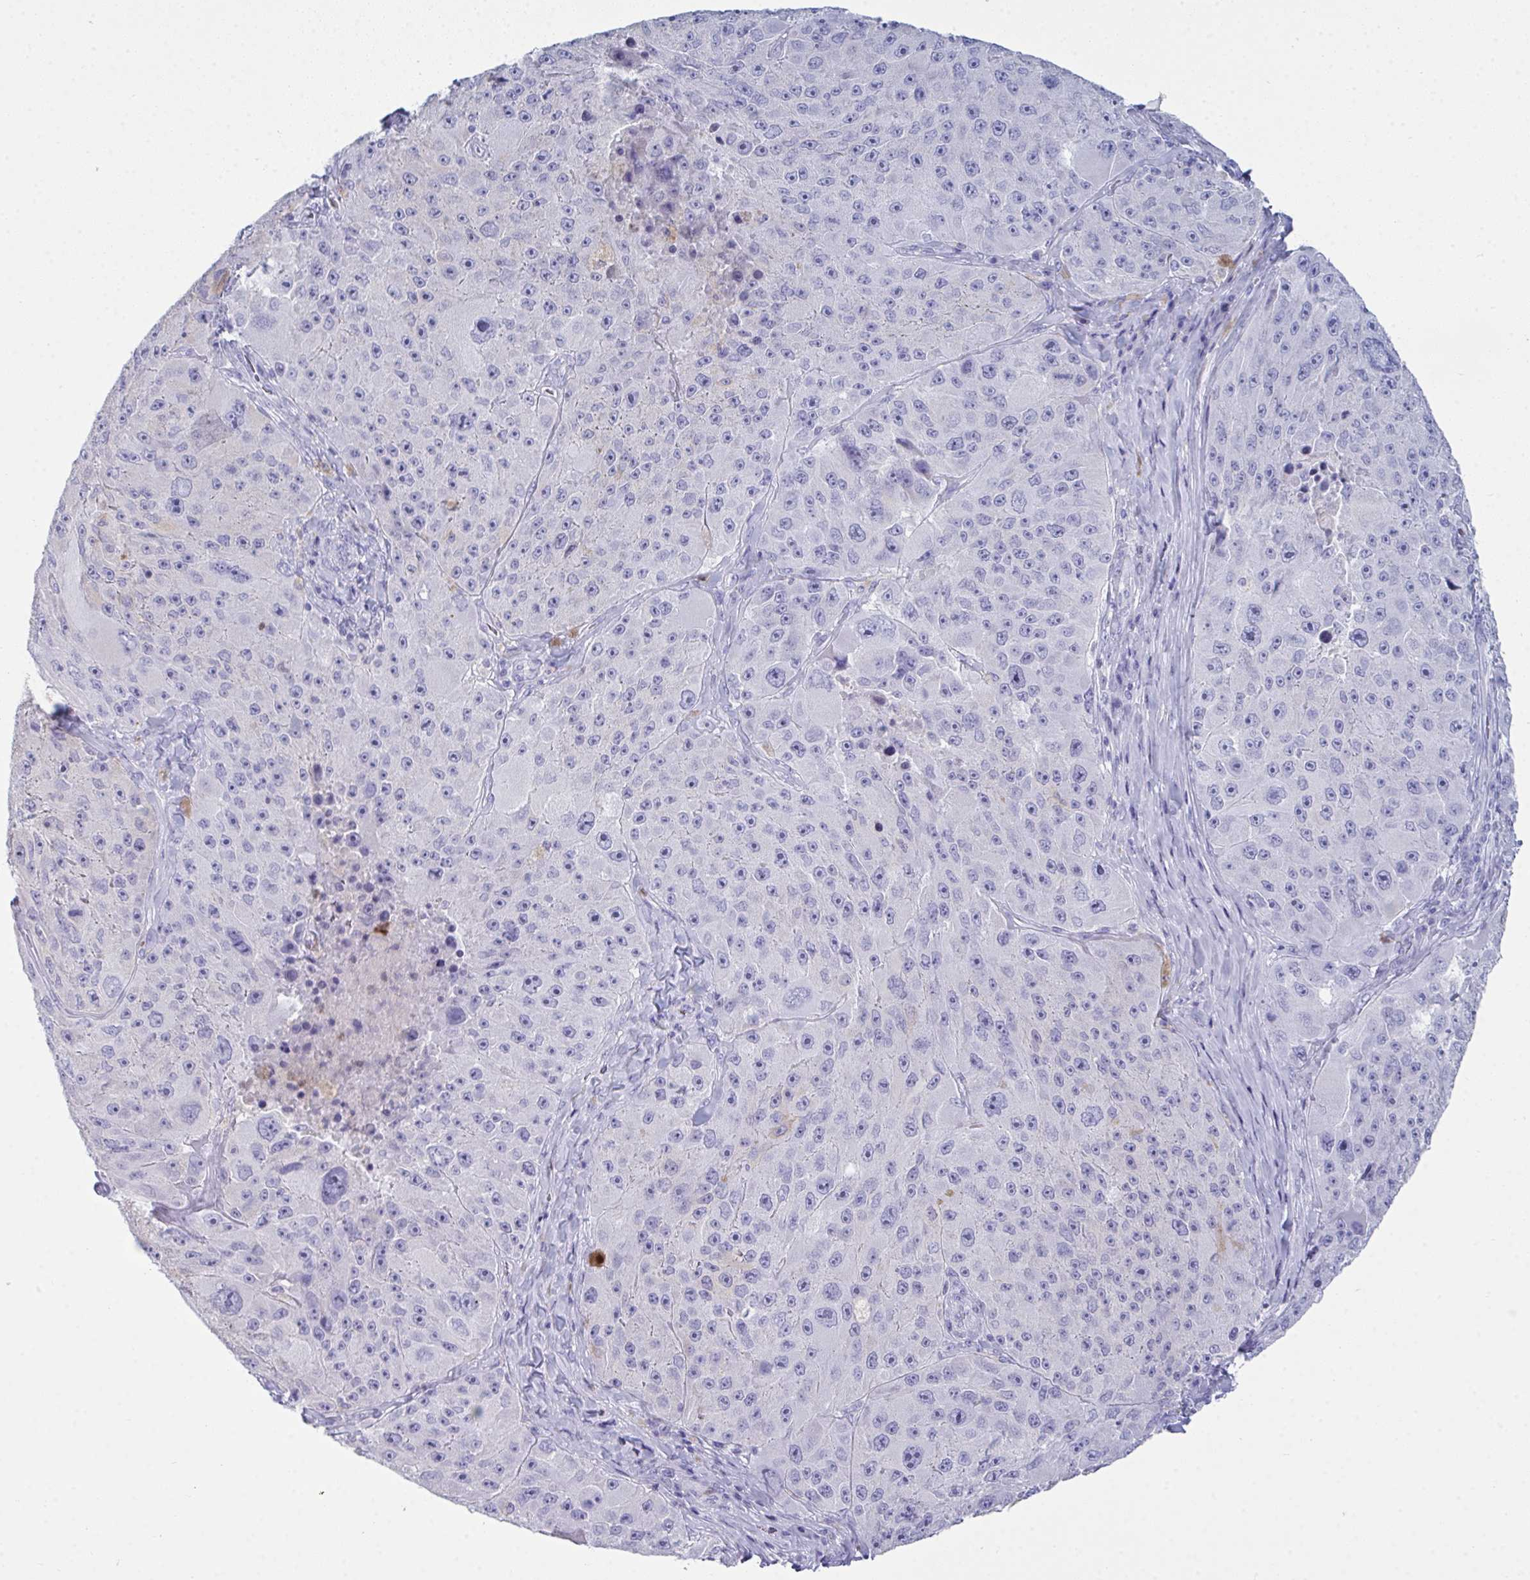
{"staining": {"intensity": "negative", "quantity": "none", "location": "none"}, "tissue": "melanoma", "cell_type": "Tumor cells", "image_type": "cancer", "snomed": [{"axis": "morphology", "description": "Malignant melanoma, Metastatic site"}, {"axis": "topography", "description": "Lymph node"}], "caption": "The image displays no significant staining in tumor cells of melanoma. Nuclei are stained in blue.", "gene": "SERPINB10", "patient": {"sex": "male", "age": 62}}